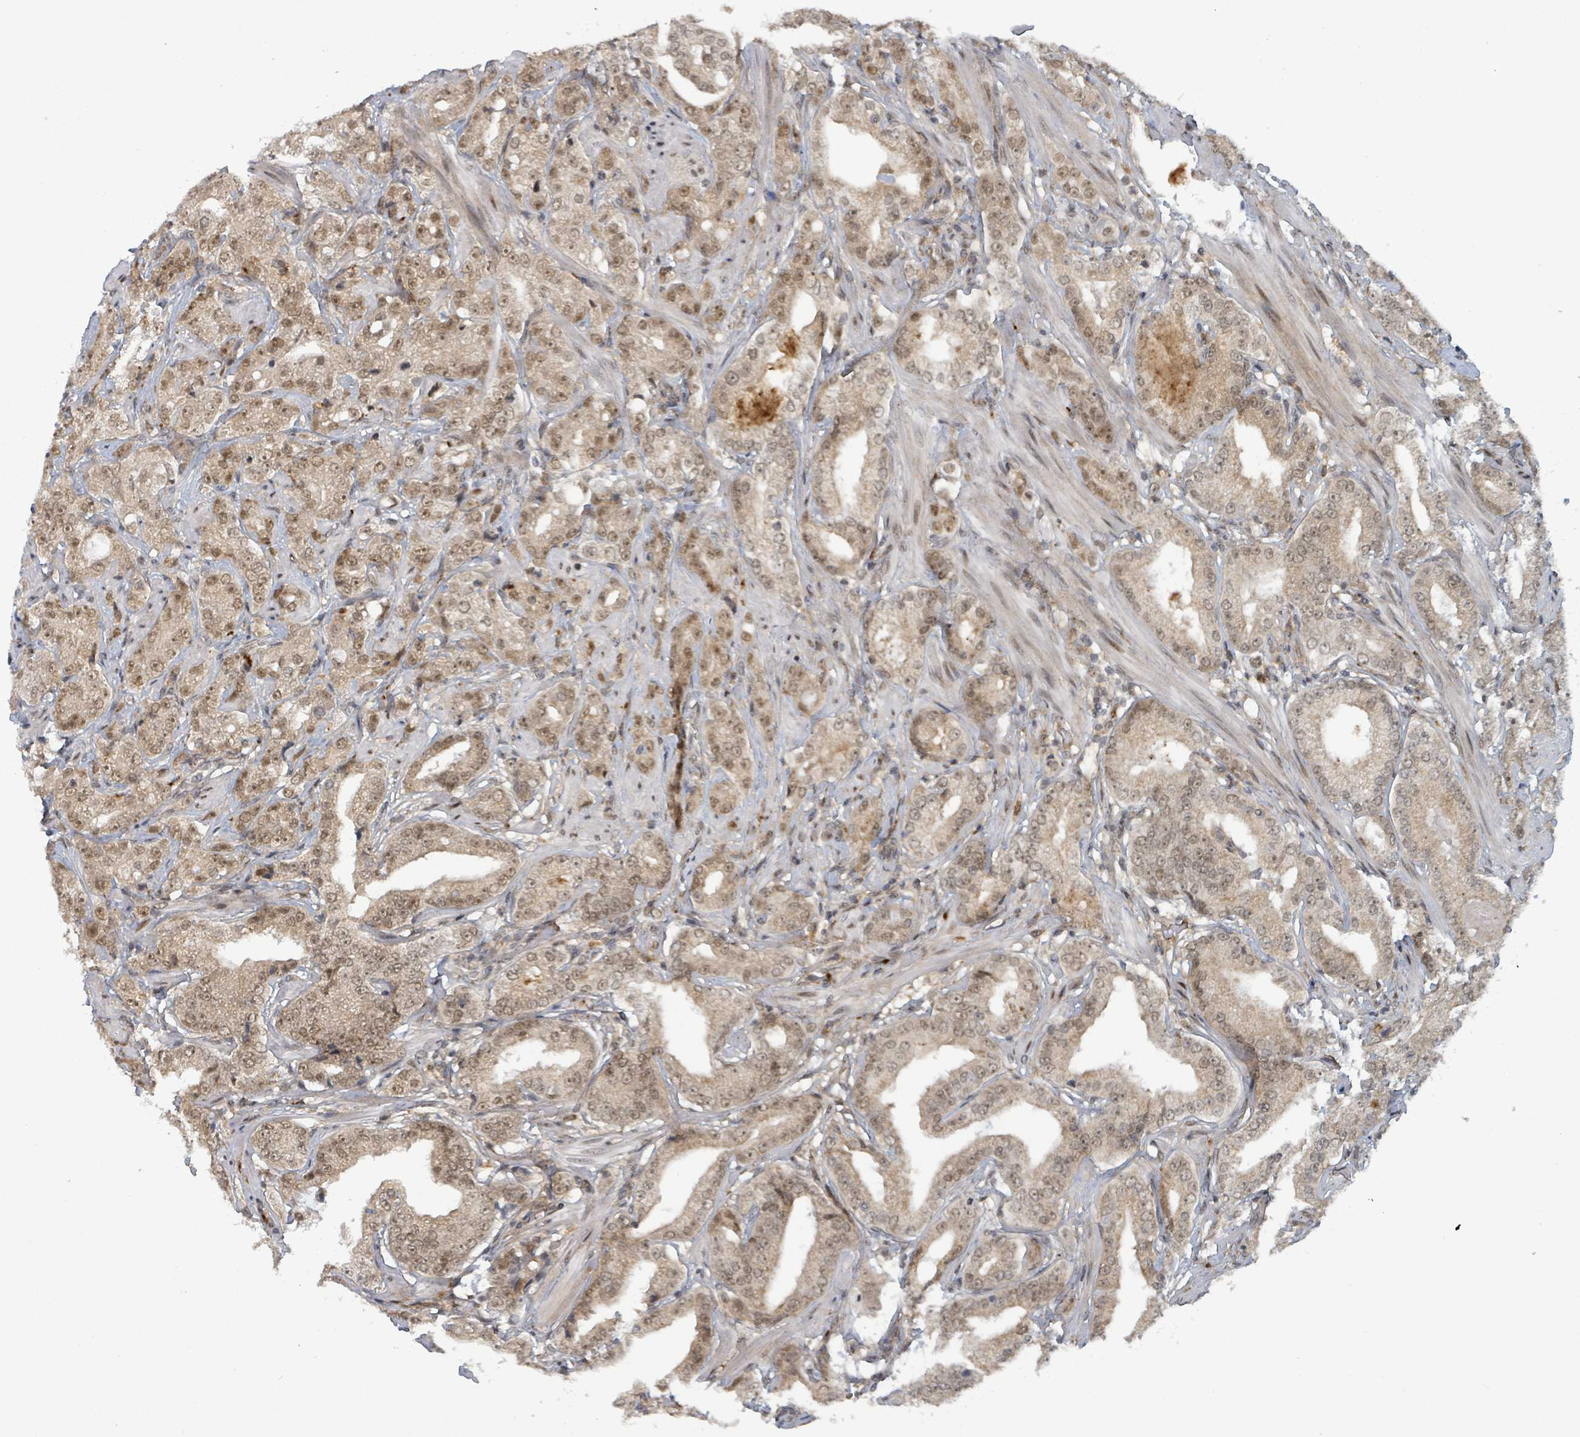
{"staining": {"intensity": "moderate", "quantity": ">75%", "location": "cytoplasmic/membranous,nuclear"}, "tissue": "prostate cancer", "cell_type": "Tumor cells", "image_type": "cancer", "snomed": [{"axis": "morphology", "description": "Adenocarcinoma, Low grade"}, {"axis": "topography", "description": "Prostate"}], "caption": "Immunohistochemistry micrograph of neoplastic tissue: human adenocarcinoma (low-grade) (prostate) stained using immunohistochemistry (IHC) exhibits medium levels of moderate protein expression localized specifically in the cytoplasmic/membranous and nuclear of tumor cells, appearing as a cytoplasmic/membranous and nuclear brown color.", "gene": "GTF3C1", "patient": {"sex": "male", "age": 67}}